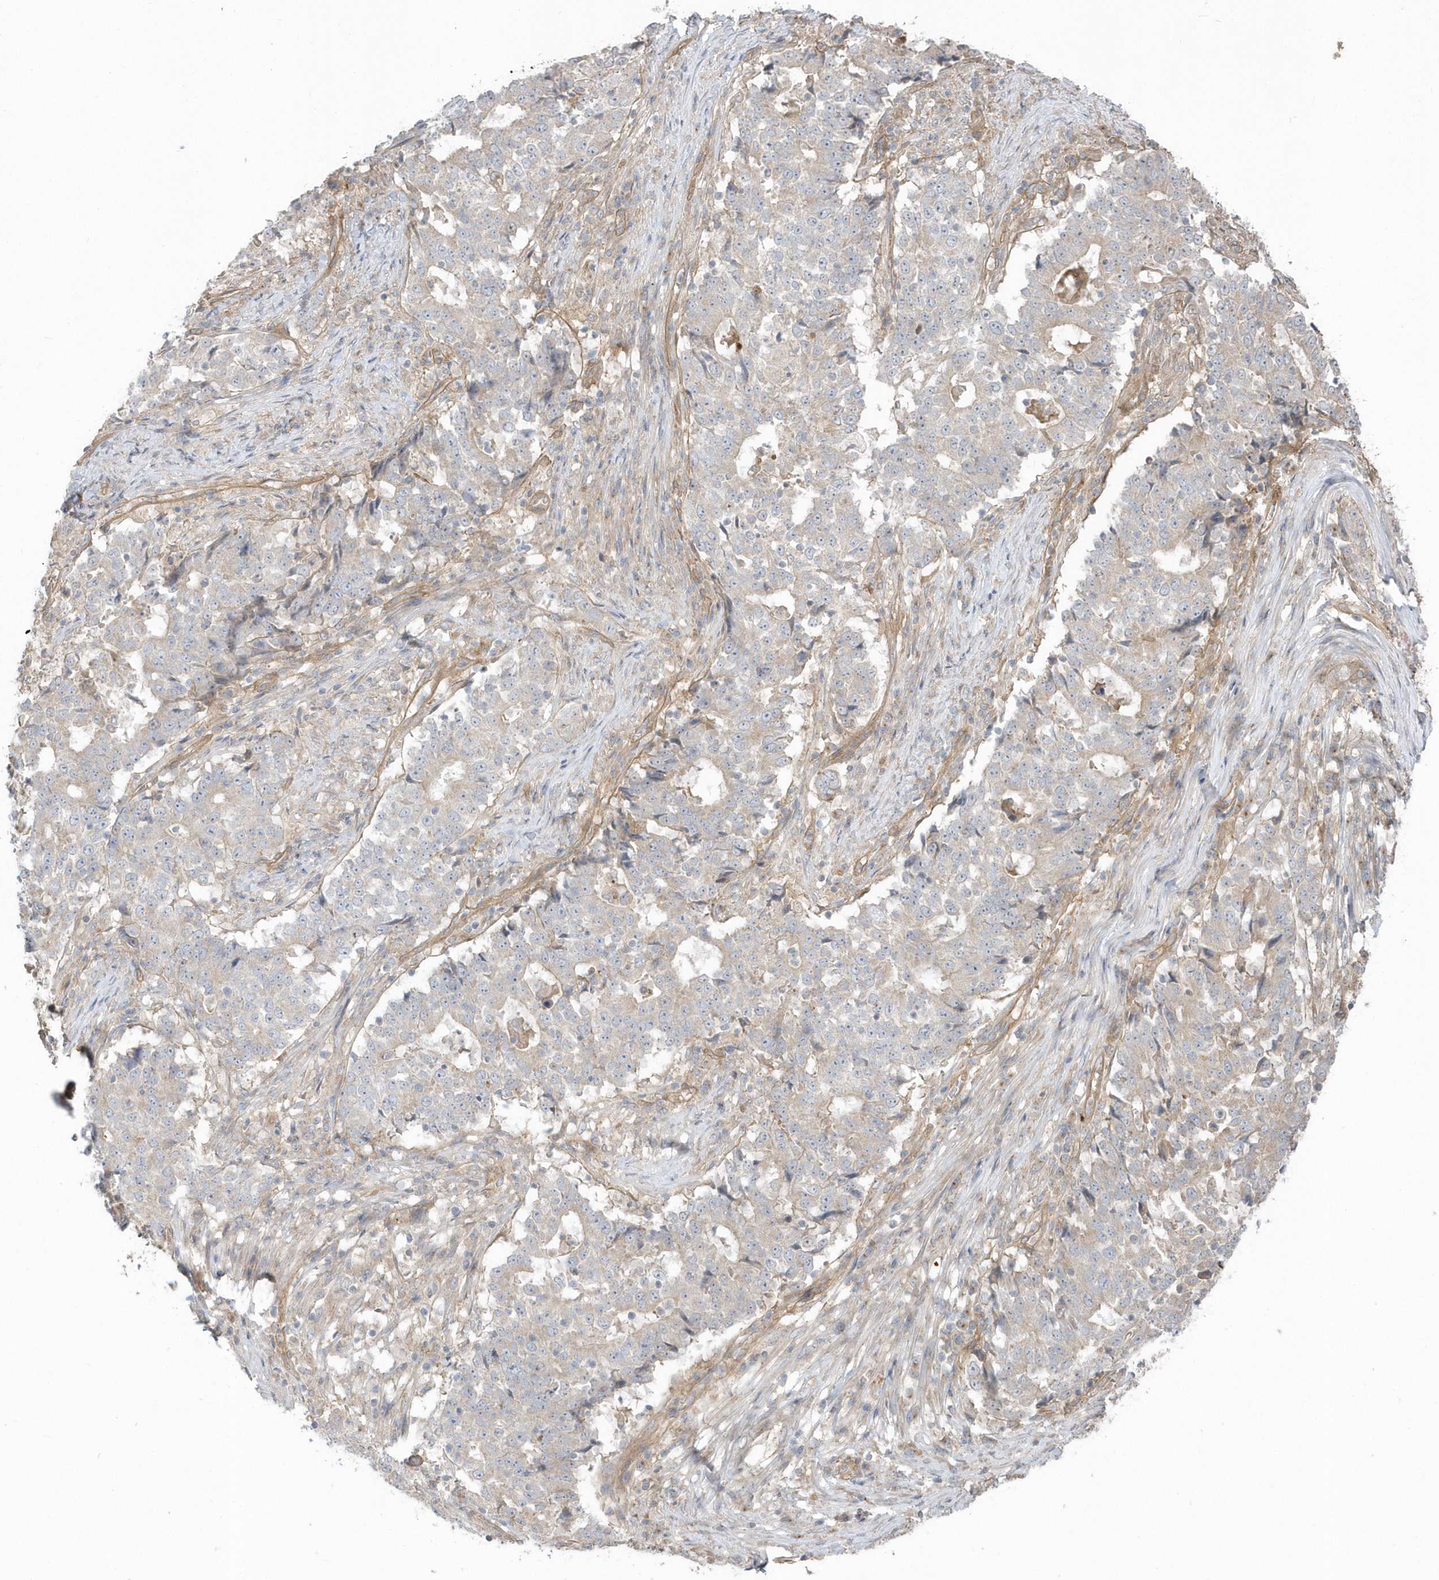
{"staining": {"intensity": "negative", "quantity": "none", "location": "none"}, "tissue": "stomach cancer", "cell_type": "Tumor cells", "image_type": "cancer", "snomed": [{"axis": "morphology", "description": "Adenocarcinoma, NOS"}, {"axis": "topography", "description": "Stomach"}], "caption": "Immunohistochemistry (IHC) histopathology image of neoplastic tissue: human adenocarcinoma (stomach) stained with DAB (3,3'-diaminobenzidine) demonstrates no significant protein positivity in tumor cells. Brightfield microscopy of IHC stained with DAB (3,3'-diaminobenzidine) (brown) and hematoxylin (blue), captured at high magnification.", "gene": "ACTR1A", "patient": {"sex": "male", "age": 59}}